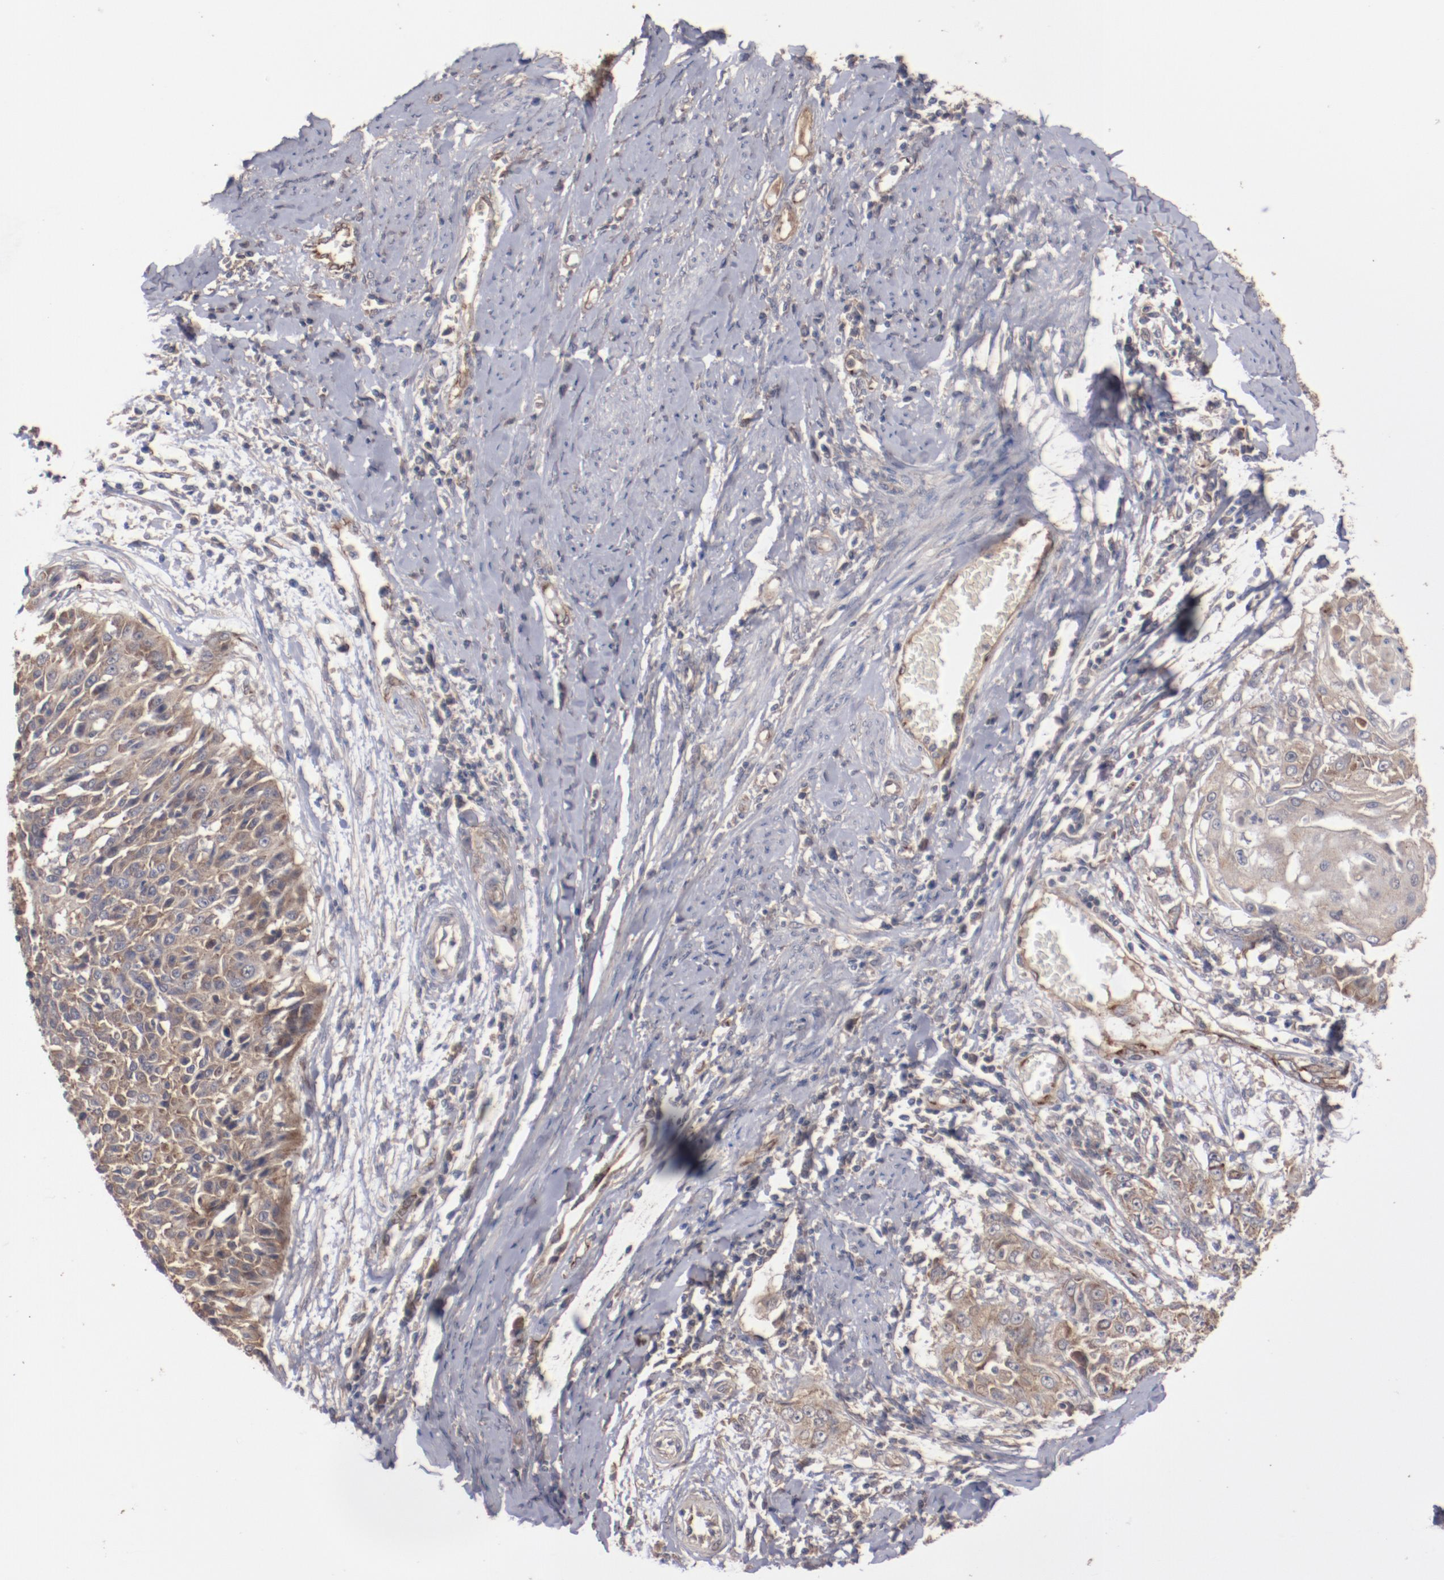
{"staining": {"intensity": "moderate", "quantity": ">75%", "location": "cytoplasmic/membranous"}, "tissue": "cervical cancer", "cell_type": "Tumor cells", "image_type": "cancer", "snomed": [{"axis": "morphology", "description": "Squamous cell carcinoma, NOS"}, {"axis": "topography", "description": "Cervix"}], "caption": "A brown stain highlights moderate cytoplasmic/membranous positivity of a protein in human squamous cell carcinoma (cervical) tumor cells.", "gene": "DIPK2B", "patient": {"sex": "female", "age": 64}}